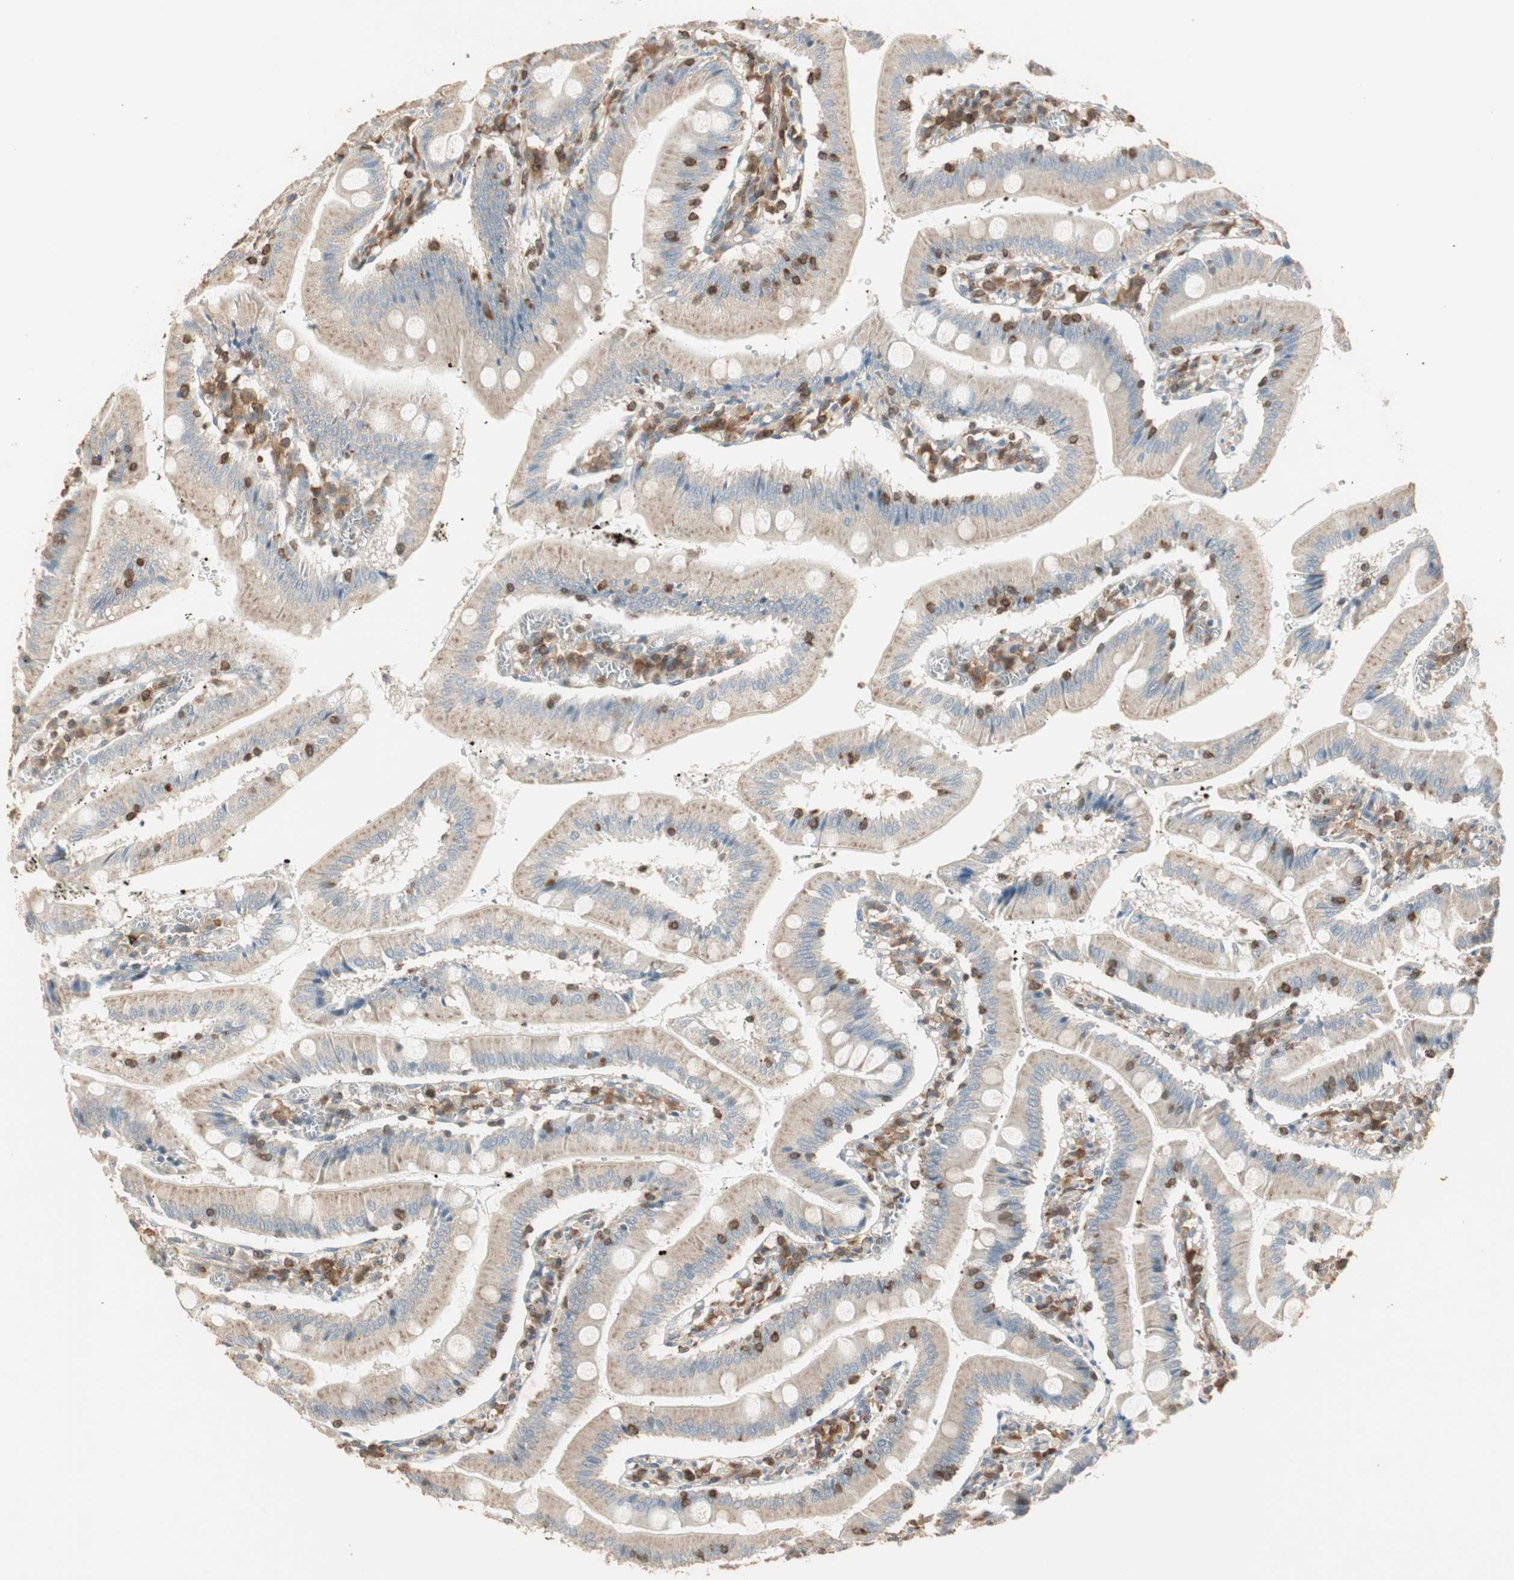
{"staining": {"intensity": "weak", "quantity": ">75%", "location": "cytoplasmic/membranous"}, "tissue": "small intestine", "cell_type": "Glandular cells", "image_type": "normal", "snomed": [{"axis": "morphology", "description": "Normal tissue, NOS"}, {"axis": "topography", "description": "Small intestine"}], "caption": "Small intestine stained with IHC demonstrates weak cytoplasmic/membranous staining in approximately >75% of glandular cells.", "gene": "CRLF3", "patient": {"sex": "male", "age": 71}}